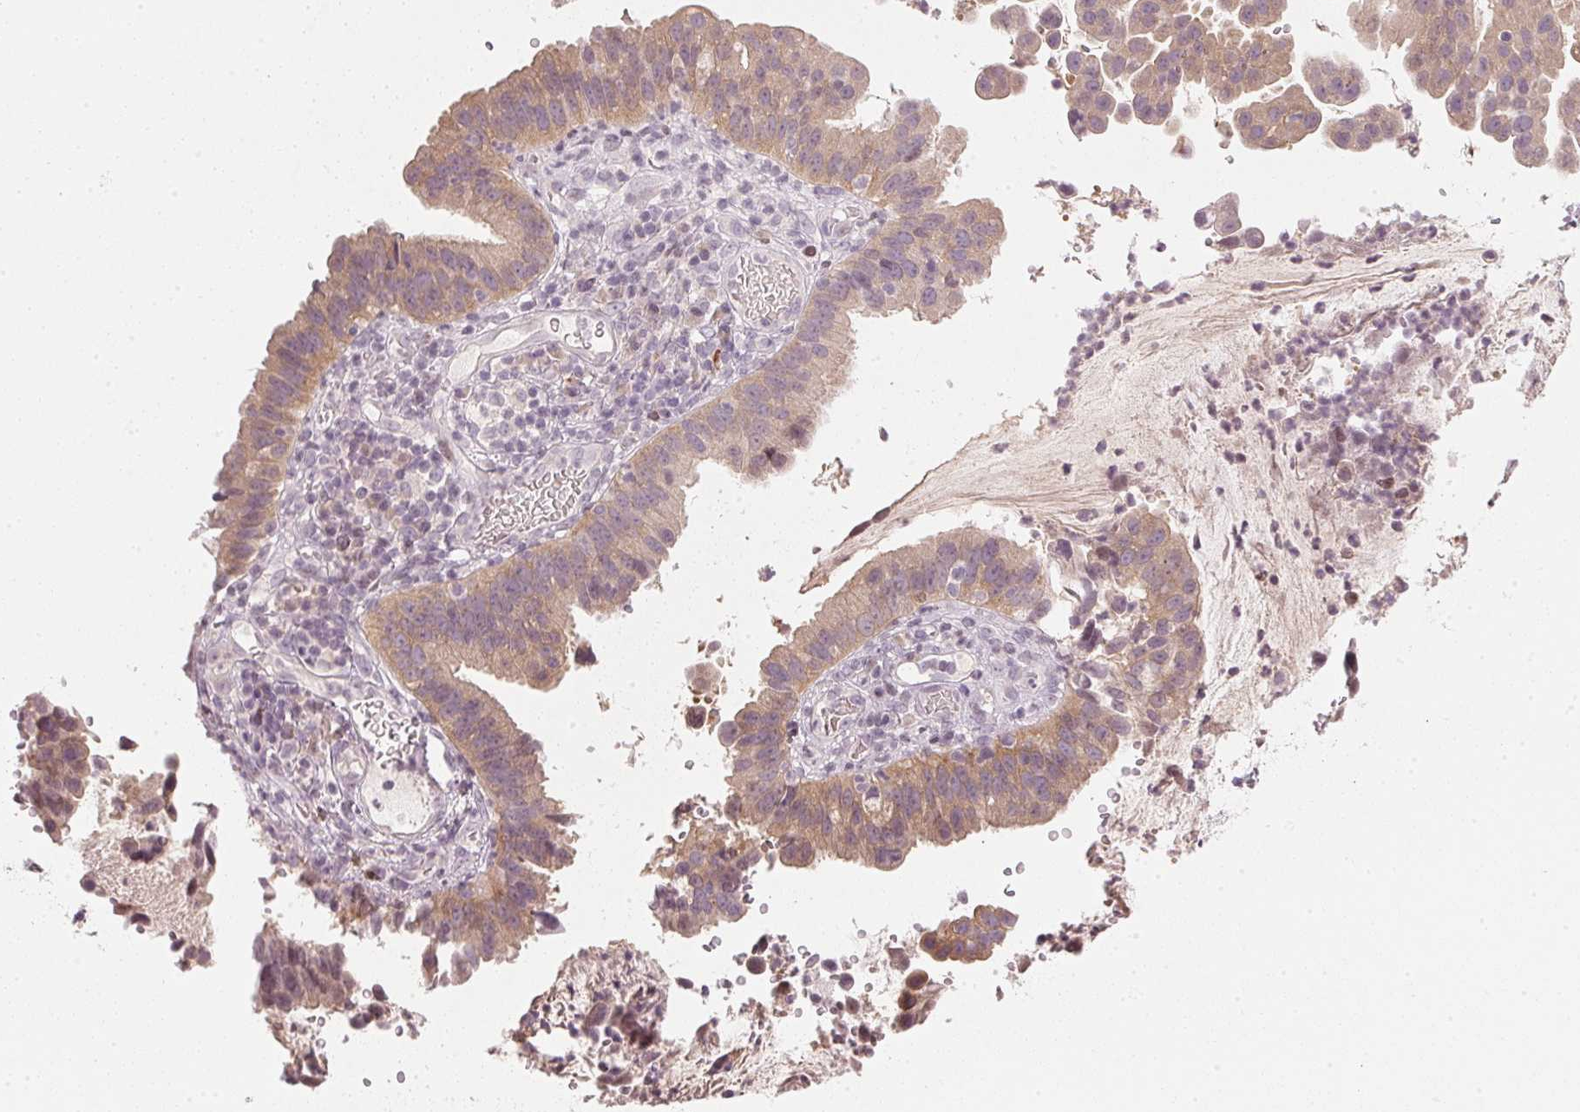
{"staining": {"intensity": "moderate", "quantity": ">75%", "location": "cytoplasmic/membranous"}, "tissue": "cervical cancer", "cell_type": "Tumor cells", "image_type": "cancer", "snomed": [{"axis": "morphology", "description": "Adenocarcinoma, NOS"}, {"axis": "topography", "description": "Cervix"}], "caption": "Cervical cancer (adenocarcinoma) stained with immunohistochemistry demonstrates moderate cytoplasmic/membranous positivity in about >75% of tumor cells.", "gene": "SFRP4", "patient": {"sex": "female", "age": 34}}